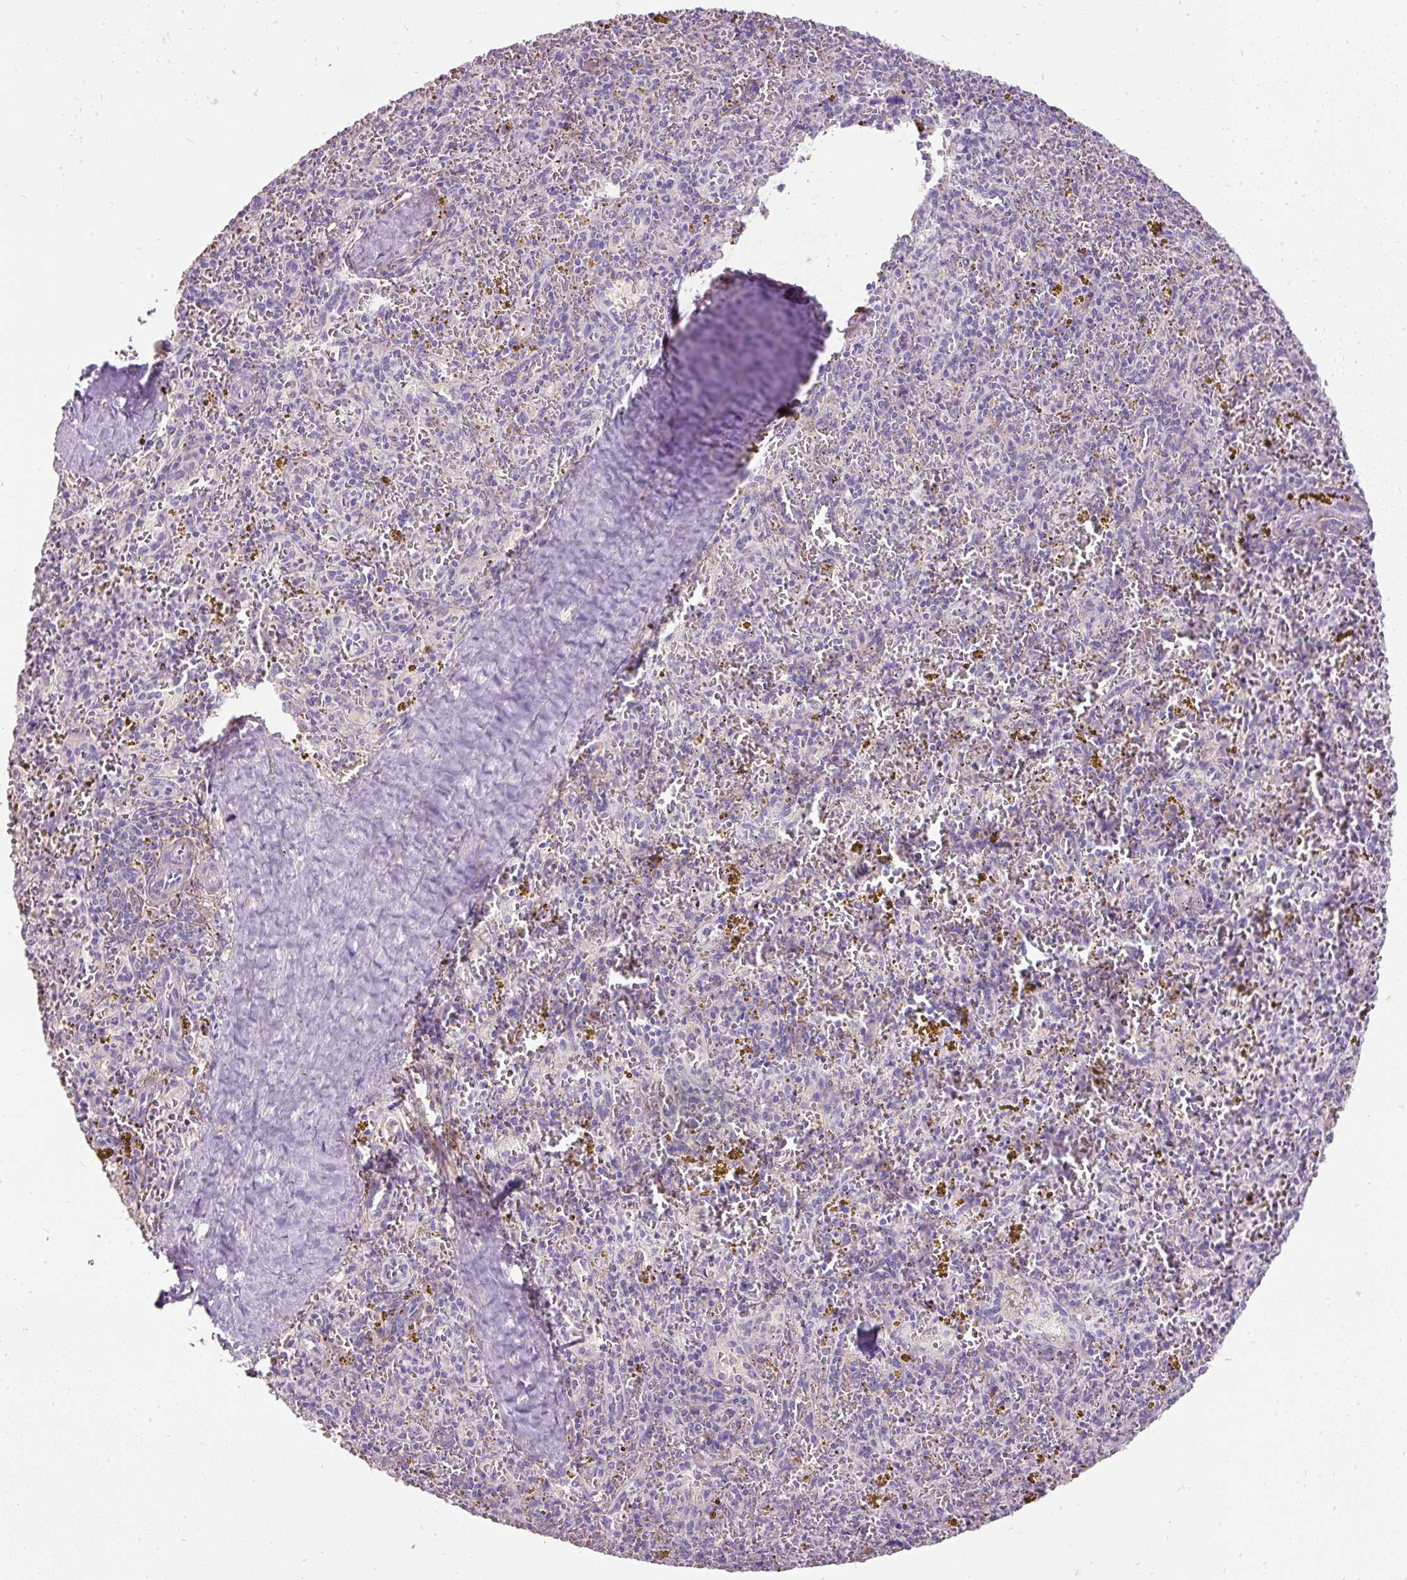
{"staining": {"intensity": "negative", "quantity": "none", "location": "none"}, "tissue": "spleen", "cell_type": "Cells in red pulp", "image_type": "normal", "snomed": [{"axis": "morphology", "description": "Normal tissue, NOS"}, {"axis": "topography", "description": "Spleen"}], "caption": "Immunohistochemical staining of normal human spleen reveals no significant expression in cells in red pulp. (Brightfield microscopy of DAB (3,3'-diaminobenzidine) immunohistochemistry at high magnification).", "gene": "GBX1", "patient": {"sex": "male", "age": 57}}